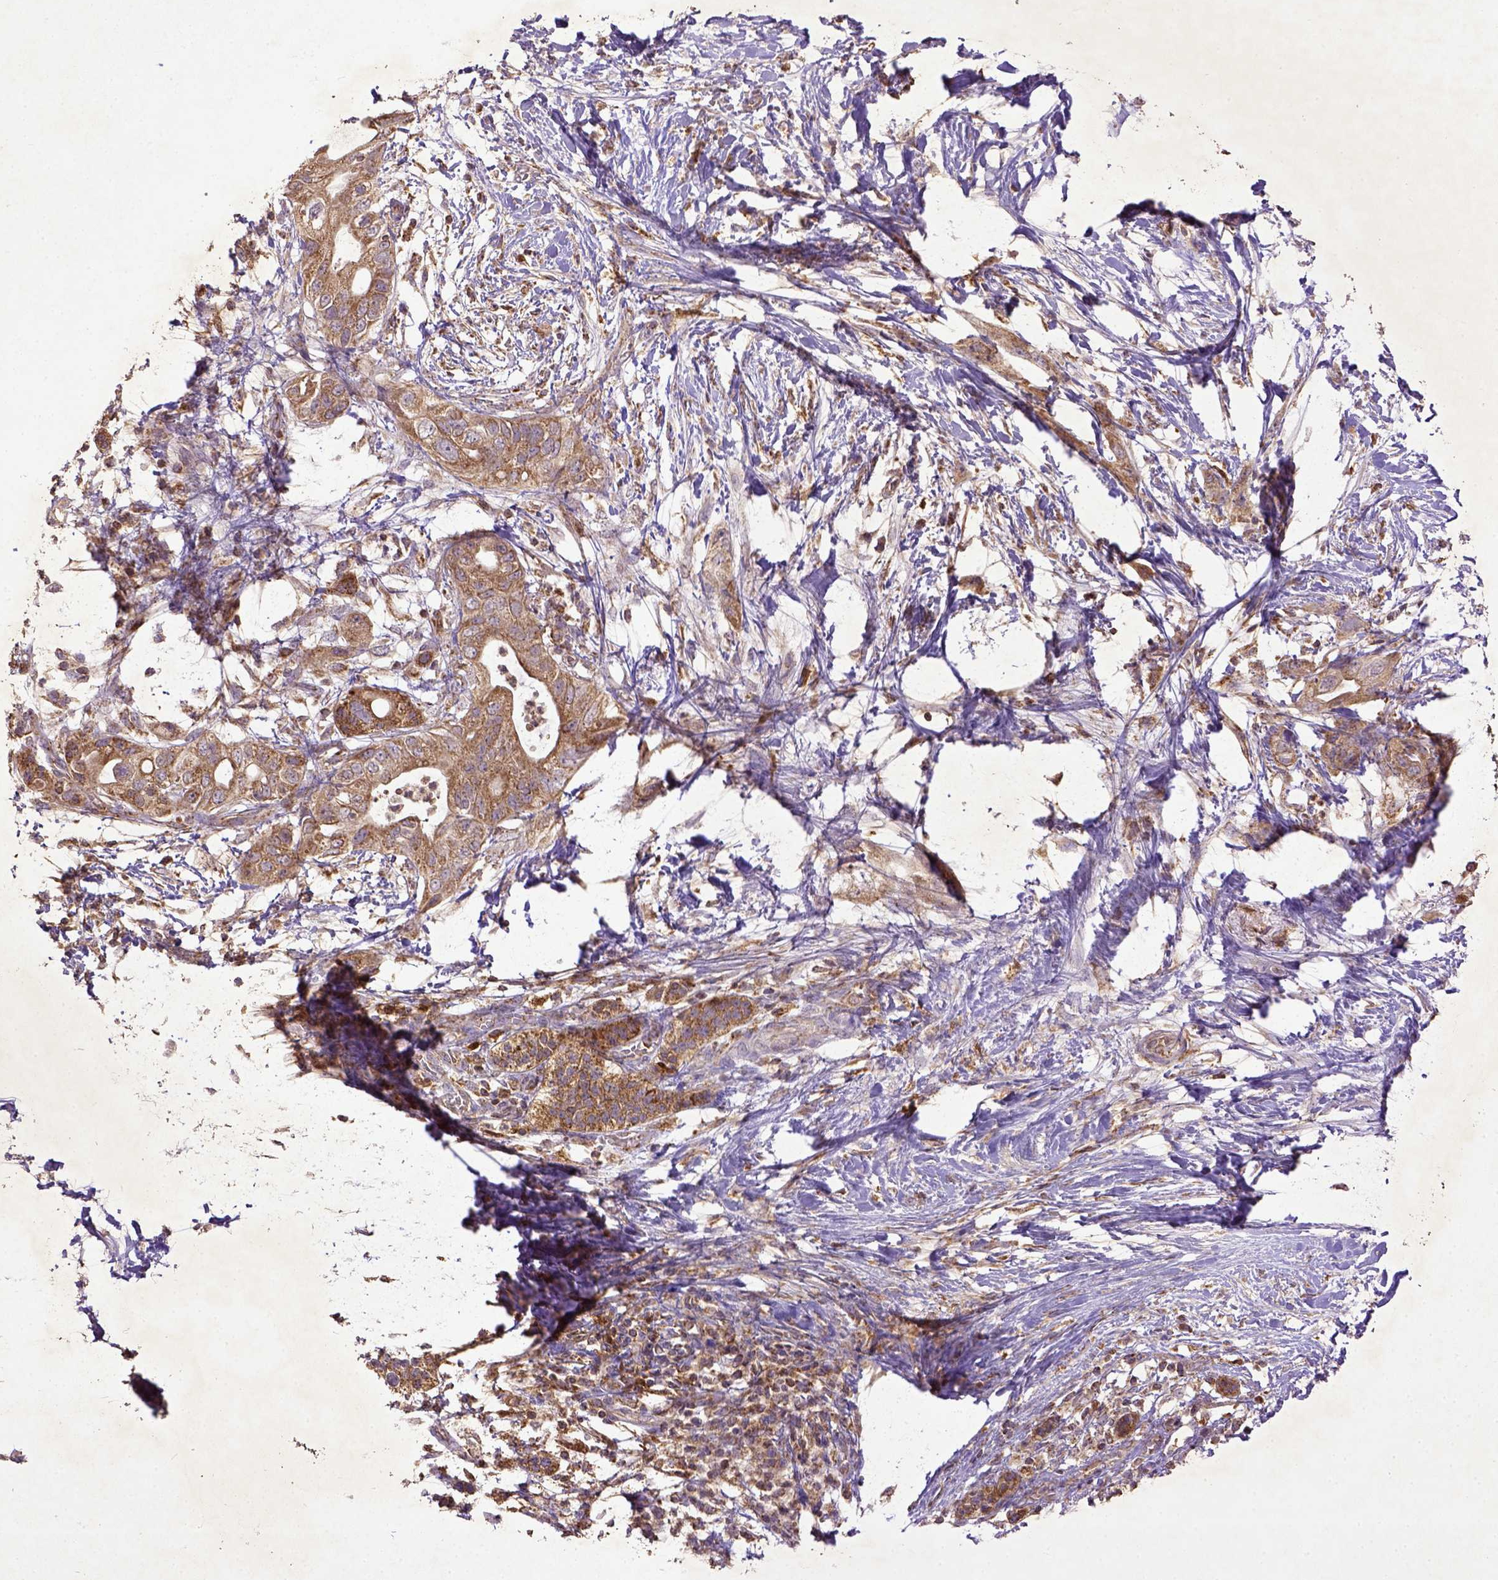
{"staining": {"intensity": "moderate", "quantity": ">75%", "location": "cytoplasmic/membranous"}, "tissue": "pancreatic cancer", "cell_type": "Tumor cells", "image_type": "cancer", "snomed": [{"axis": "morphology", "description": "Adenocarcinoma, NOS"}, {"axis": "topography", "description": "Pancreas"}], "caption": "The photomicrograph shows a brown stain indicating the presence of a protein in the cytoplasmic/membranous of tumor cells in pancreatic cancer (adenocarcinoma).", "gene": "MT-CO1", "patient": {"sex": "female", "age": 72}}